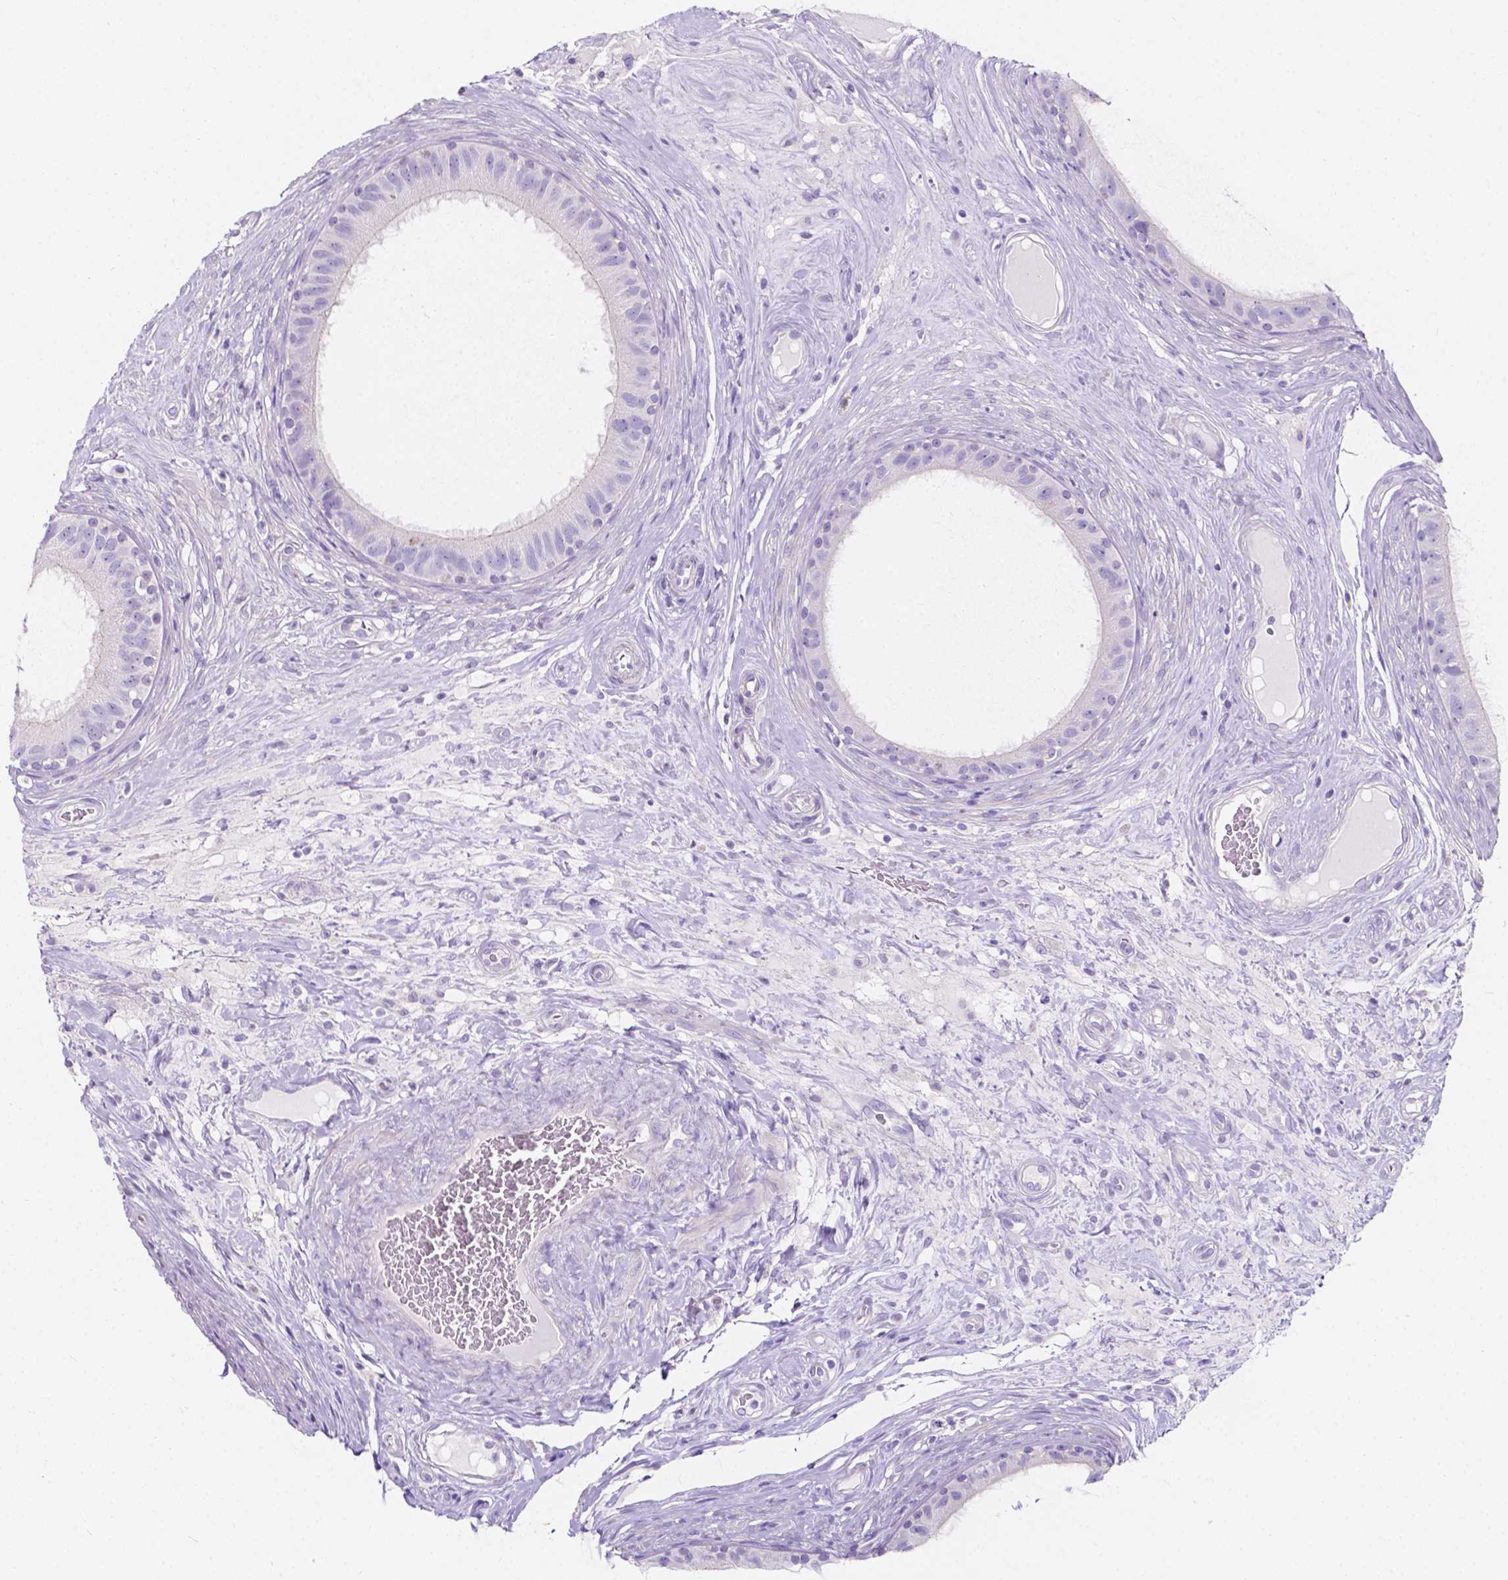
{"staining": {"intensity": "negative", "quantity": "none", "location": "none"}, "tissue": "epididymis", "cell_type": "Glandular cells", "image_type": "normal", "snomed": [{"axis": "morphology", "description": "Normal tissue, NOS"}, {"axis": "topography", "description": "Epididymis"}], "caption": "This image is of unremarkable epididymis stained with immunohistochemistry to label a protein in brown with the nuclei are counter-stained blue. There is no positivity in glandular cells. The staining was performed using DAB to visualize the protein expression in brown, while the nuclei were stained in blue with hematoxylin (Magnification: 20x).", "gene": "CLSTN2", "patient": {"sex": "male", "age": 59}}